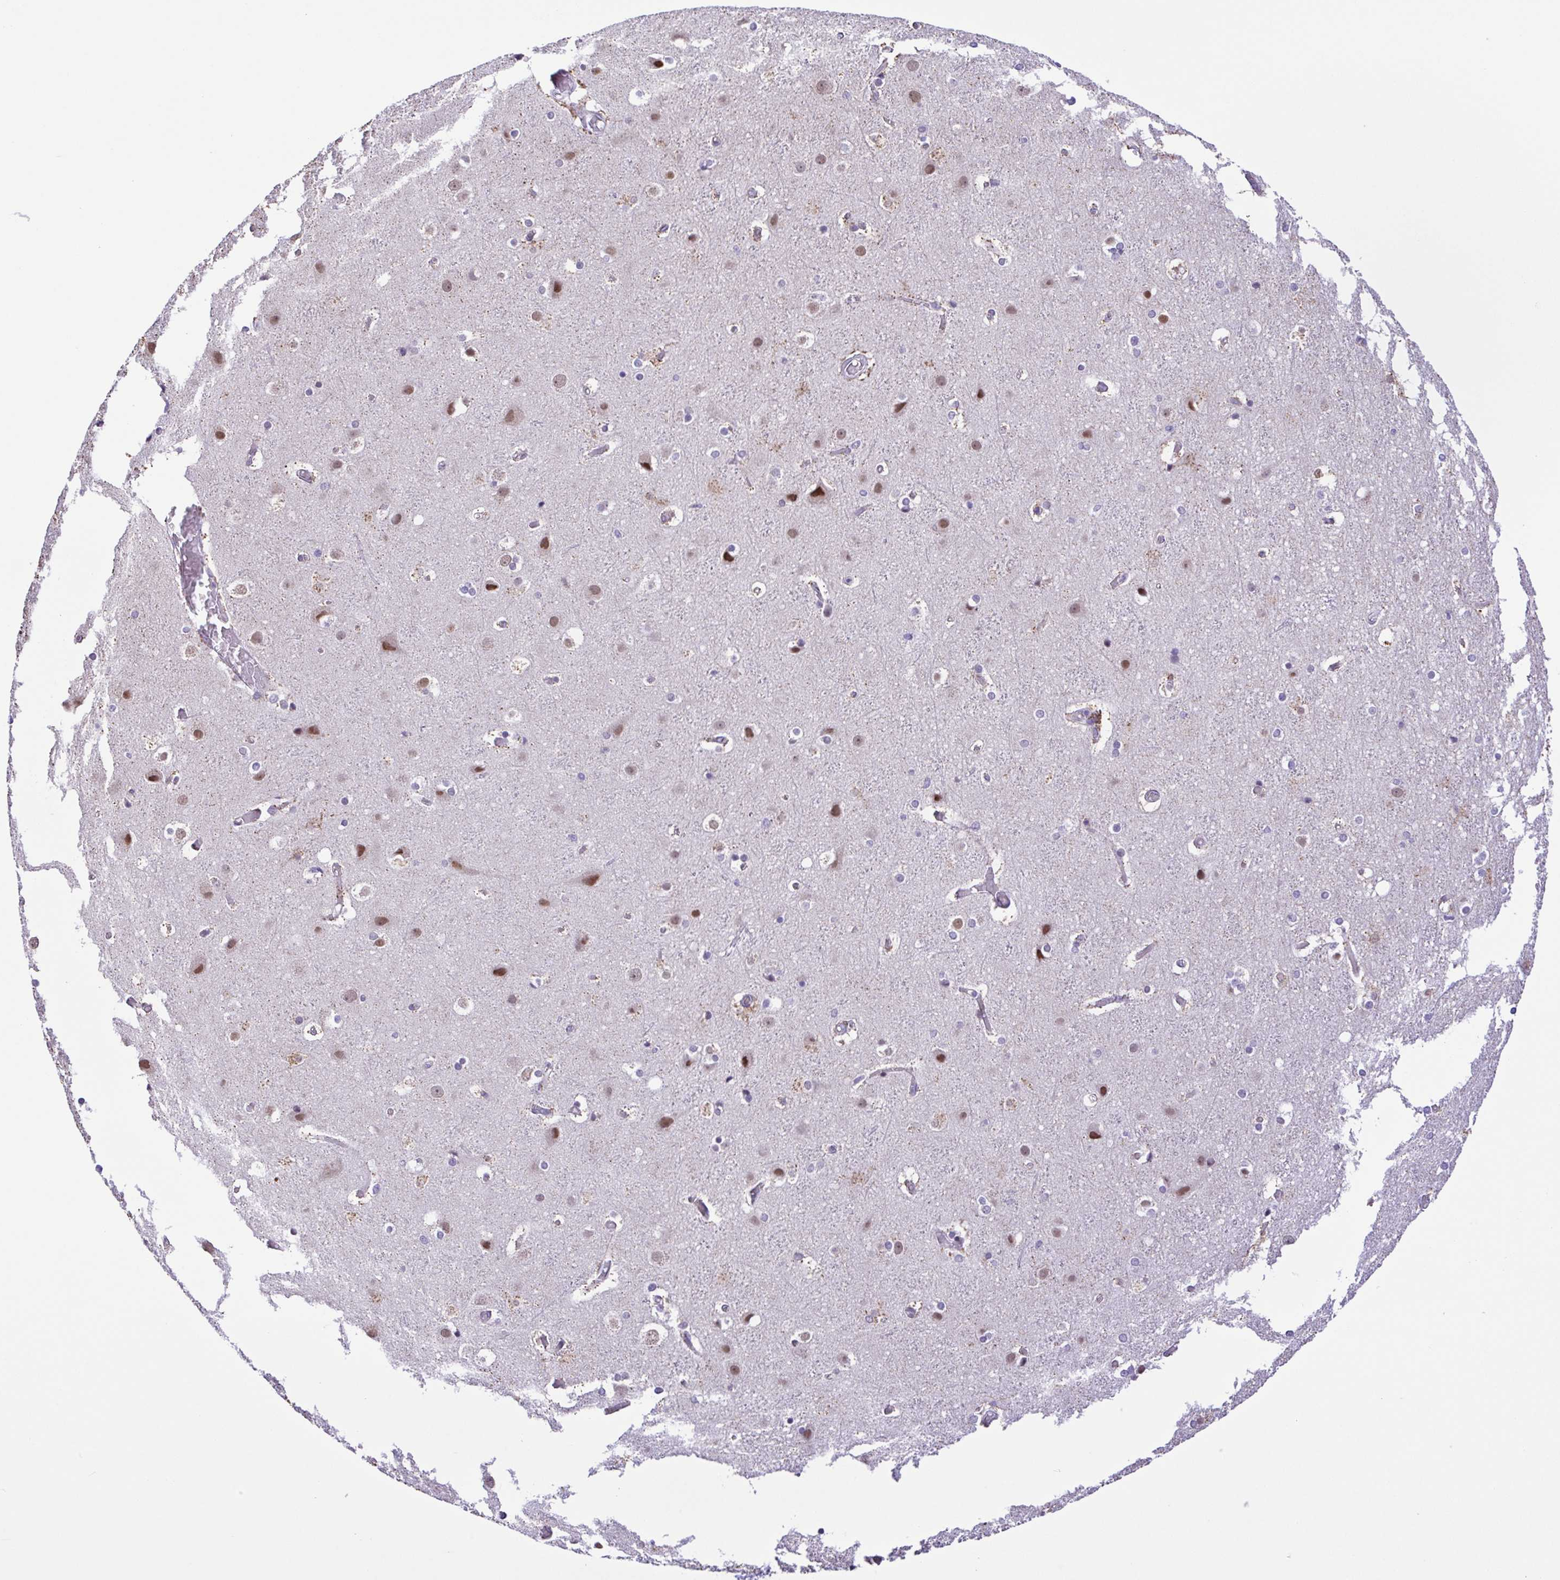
{"staining": {"intensity": "negative", "quantity": "none", "location": "none"}, "tissue": "cerebral cortex", "cell_type": "Endothelial cells", "image_type": "normal", "snomed": [{"axis": "morphology", "description": "Normal tissue, NOS"}, {"axis": "topography", "description": "Cerebral cortex"}], "caption": "The immunohistochemistry (IHC) histopathology image has no significant staining in endothelial cells of cerebral cortex.", "gene": "ENSG00000286022", "patient": {"sex": "female", "age": 52}}